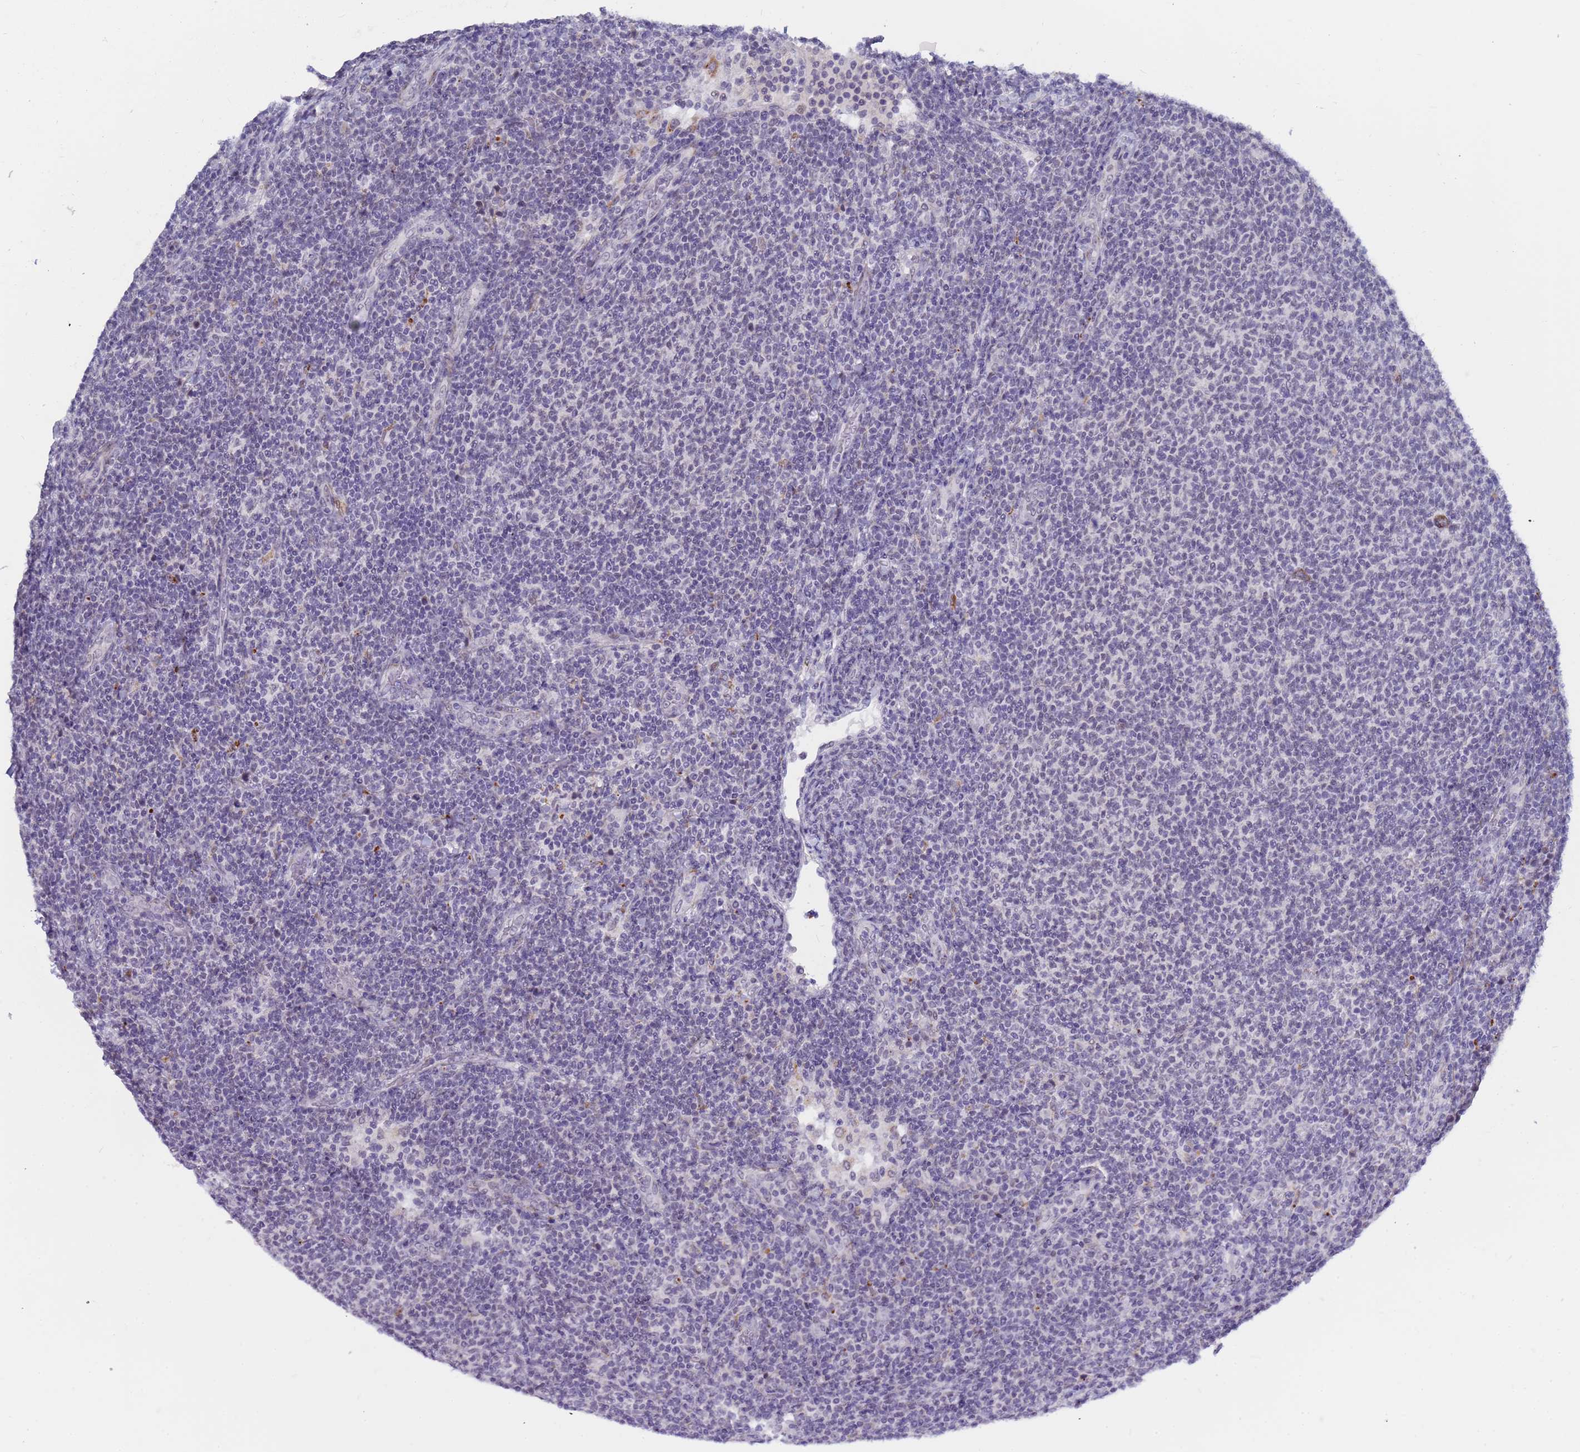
{"staining": {"intensity": "negative", "quantity": "none", "location": "none"}, "tissue": "lymphoma", "cell_type": "Tumor cells", "image_type": "cancer", "snomed": [{"axis": "morphology", "description": "Malignant lymphoma, non-Hodgkin's type, Low grade"}, {"axis": "topography", "description": "Lymph node"}], "caption": "An image of human low-grade malignant lymphoma, non-Hodgkin's type is negative for staining in tumor cells. (DAB (3,3'-diaminobenzidine) immunohistochemistry (IHC) visualized using brightfield microscopy, high magnification).", "gene": "CXorf65", "patient": {"sex": "male", "age": 66}}